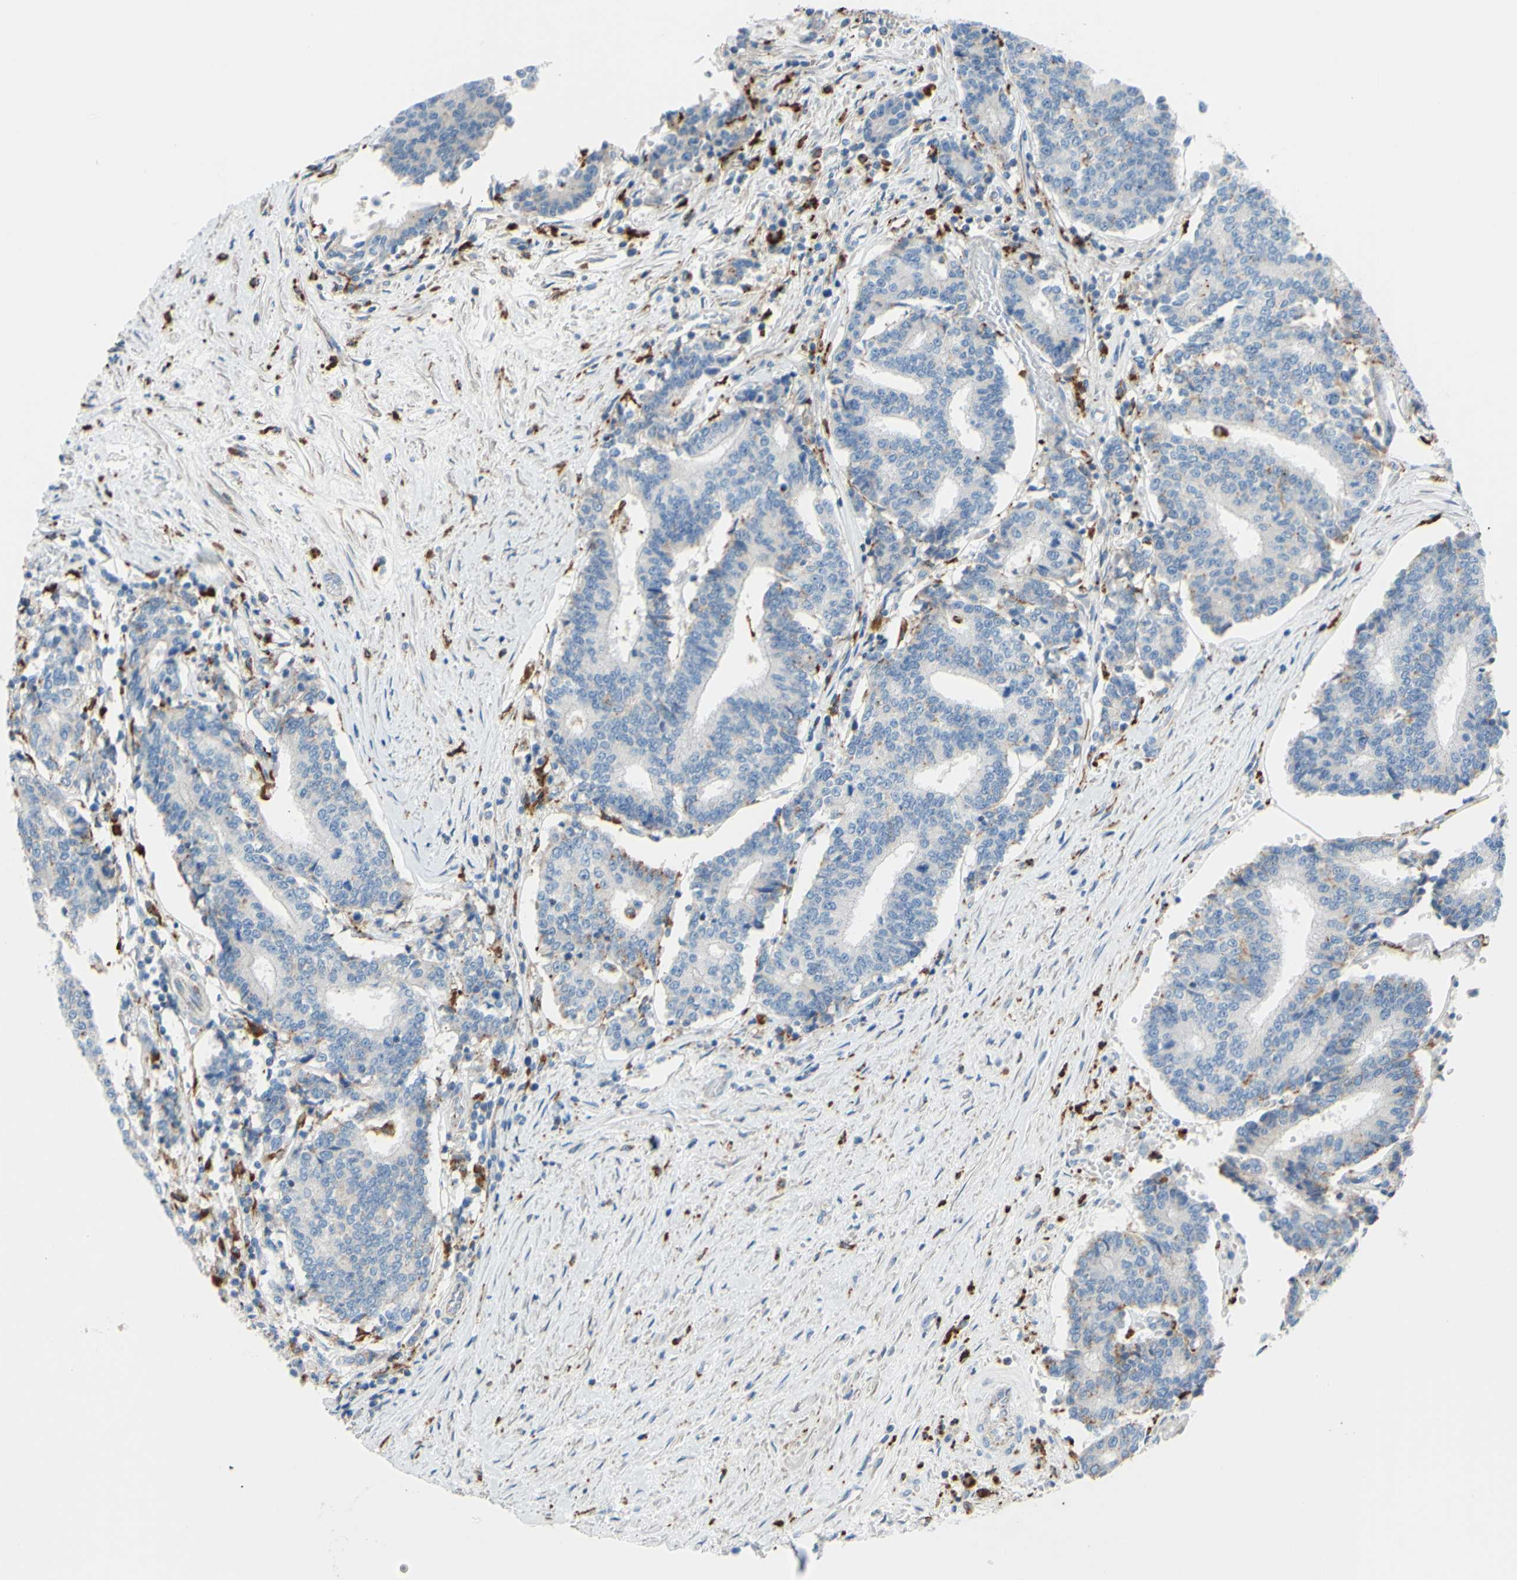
{"staining": {"intensity": "weak", "quantity": "<25%", "location": "cytoplasmic/membranous"}, "tissue": "prostate cancer", "cell_type": "Tumor cells", "image_type": "cancer", "snomed": [{"axis": "morphology", "description": "Normal tissue, NOS"}, {"axis": "morphology", "description": "Adenocarcinoma, High grade"}, {"axis": "topography", "description": "Prostate"}, {"axis": "topography", "description": "Seminal veicle"}], "caption": "High power microscopy micrograph of an immunohistochemistry micrograph of prostate cancer, revealing no significant staining in tumor cells. (DAB IHC with hematoxylin counter stain).", "gene": "CTSD", "patient": {"sex": "male", "age": 55}}